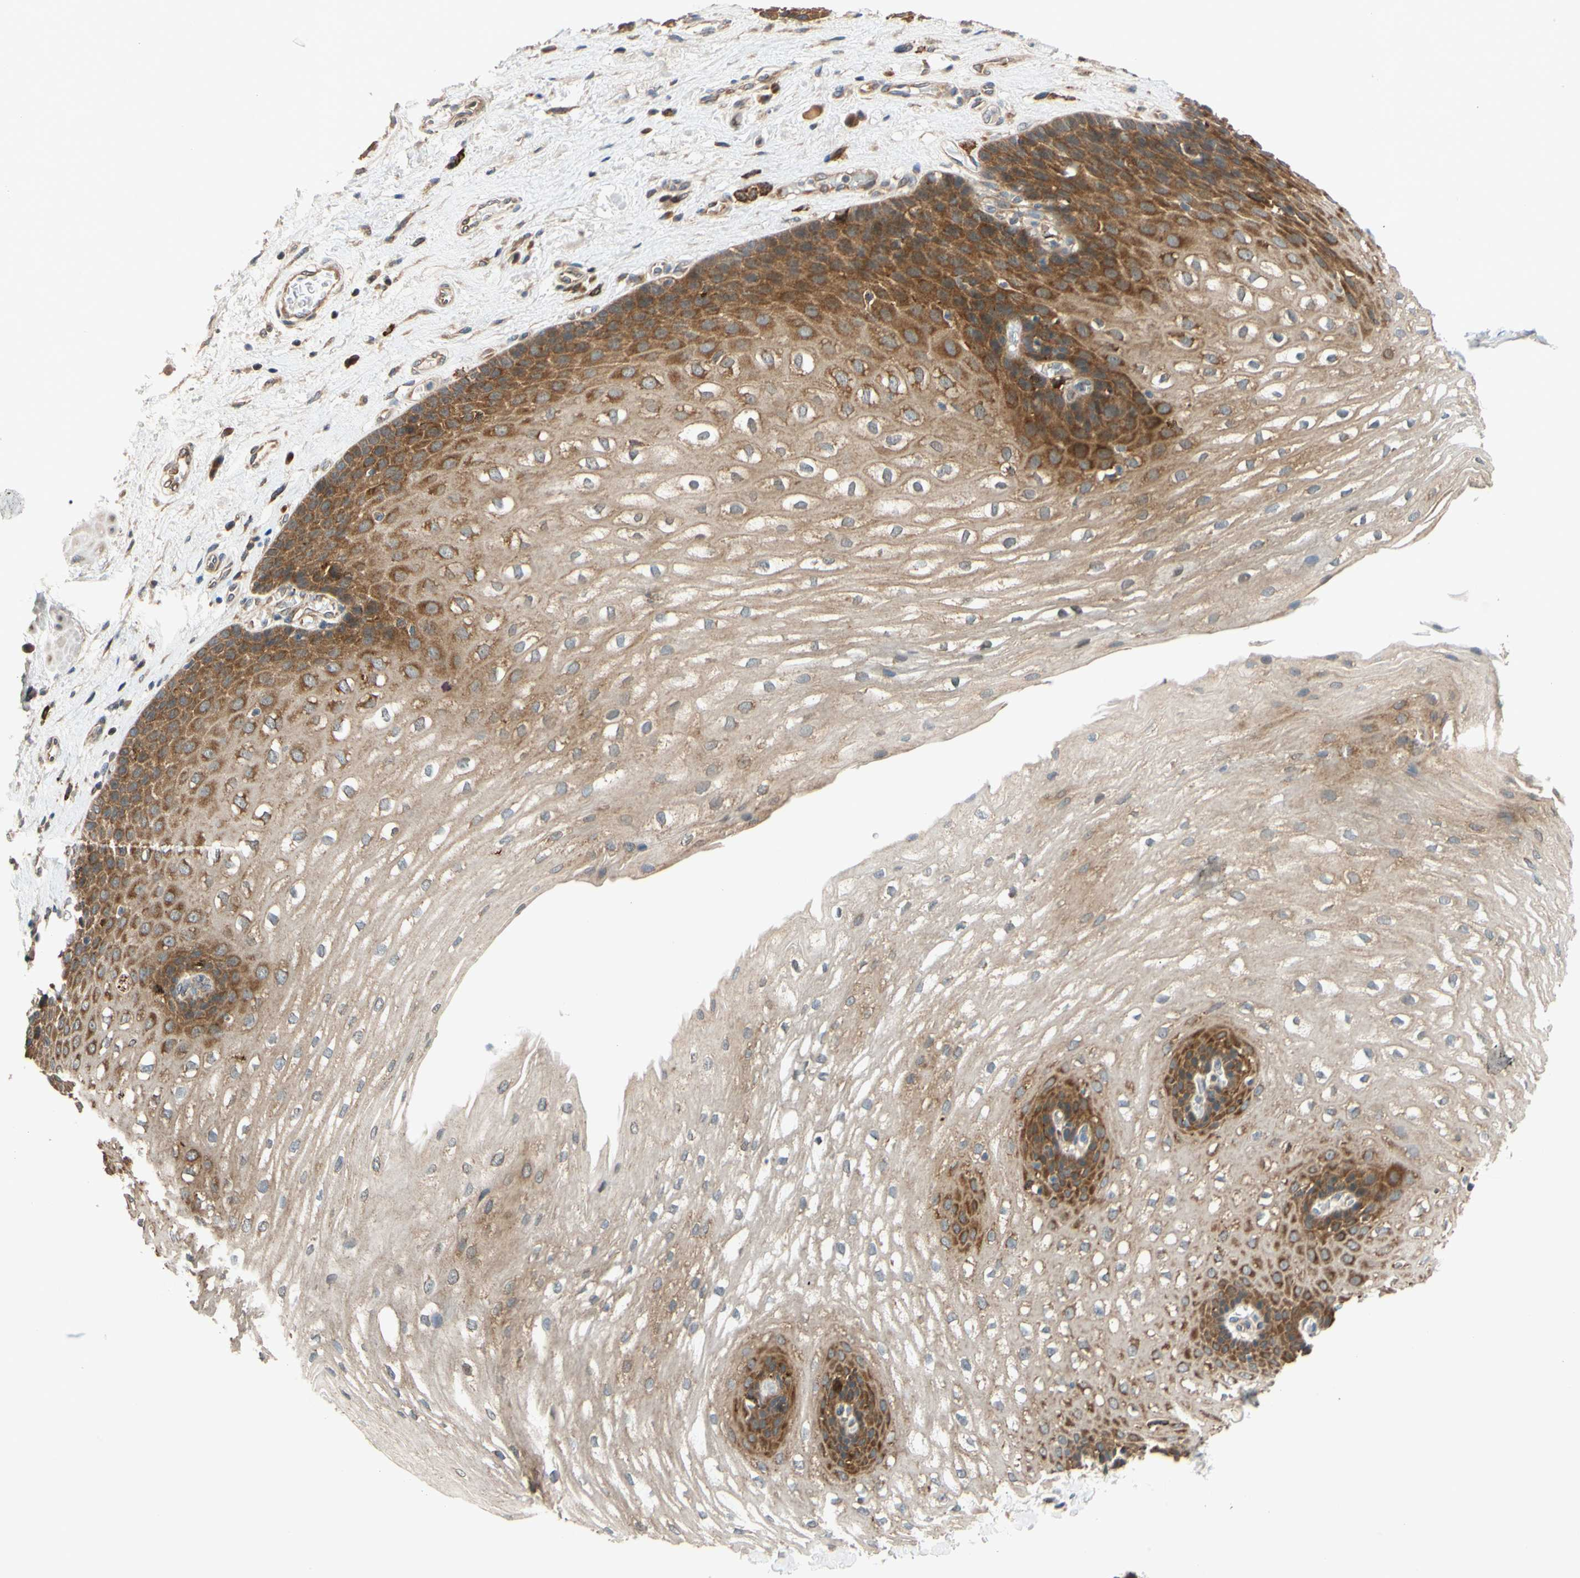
{"staining": {"intensity": "moderate", "quantity": ">75%", "location": "cytoplasmic/membranous"}, "tissue": "esophagus", "cell_type": "Squamous epithelial cells", "image_type": "normal", "snomed": [{"axis": "morphology", "description": "Normal tissue, NOS"}, {"axis": "topography", "description": "Esophagus"}], "caption": "High-power microscopy captured an IHC histopathology image of benign esophagus, revealing moderate cytoplasmic/membranous staining in approximately >75% of squamous epithelial cells. The protein of interest is shown in brown color, while the nuclei are stained blue.", "gene": "ANKHD1", "patient": {"sex": "male", "age": 48}}